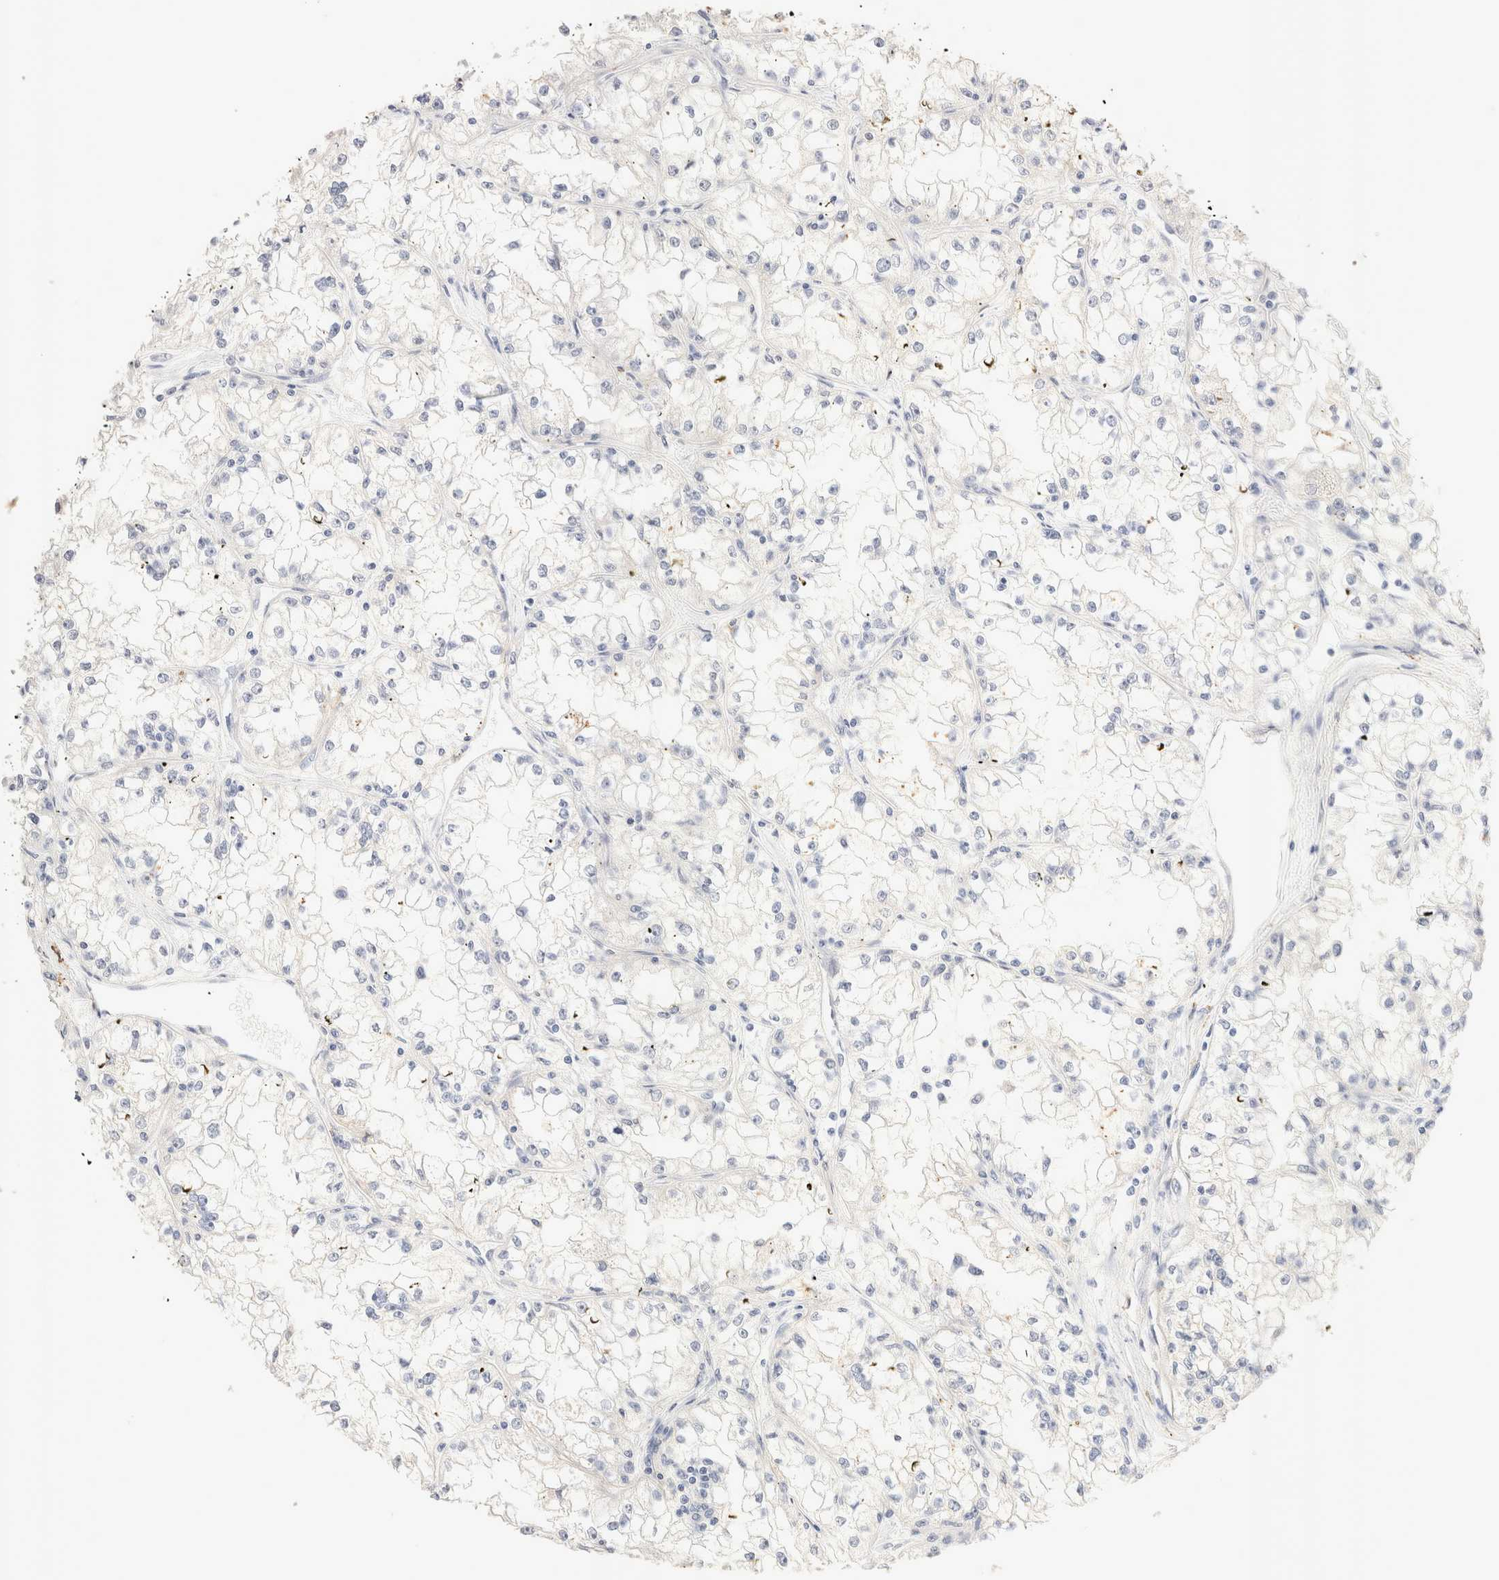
{"staining": {"intensity": "negative", "quantity": "none", "location": "none"}, "tissue": "renal cancer", "cell_type": "Tumor cells", "image_type": "cancer", "snomed": [{"axis": "morphology", "description": "Adenocarcinoma, NOS"}, {"axis": "topography", "description": "Kidney"}], "caption": "Renal cancer stained for a protein using immunohistochemistry (IHC) shows no positivity tumor cells.", "gene": "EPCAM", "patient": {"sex": "male", "age": 56}}